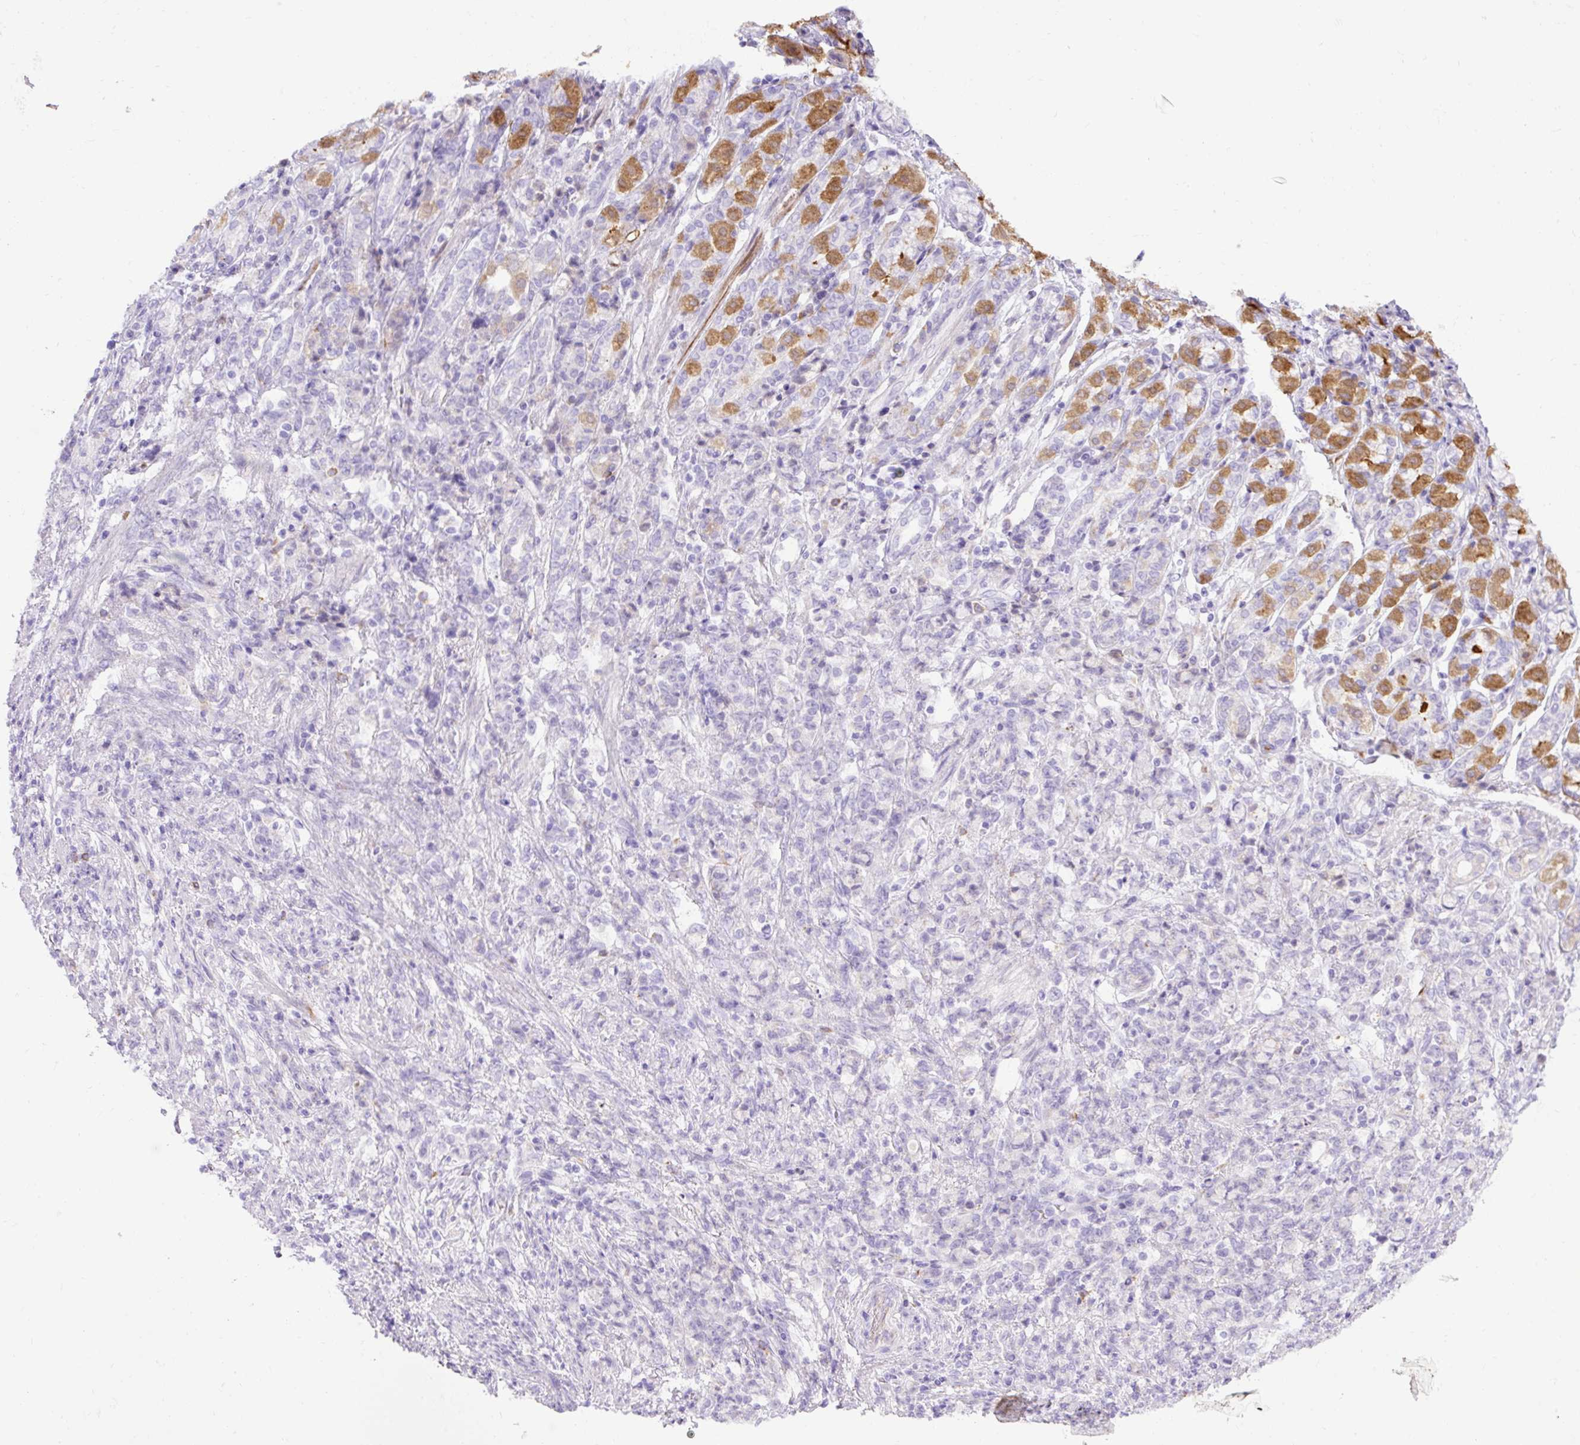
{"staining": {"intensity": "negative", "quantity": "none", "location": "none"}, "tissue": "stomach cancer", "cell_type": "Tumor cells", "image_type": "cancer", "snomed": [{"axis": "morphology", "description": "Adenocarcinoma, NOS"}, {"axis": "topography", "description": "Stomach"}], "caption": "Stomach cancer (adenocarcinoma) stained for a protein using immunohistochemistry exhibits no positivity tumor cells.", "gene": "SPTBN5", "patient": {"sex": "female", "age": 79}}